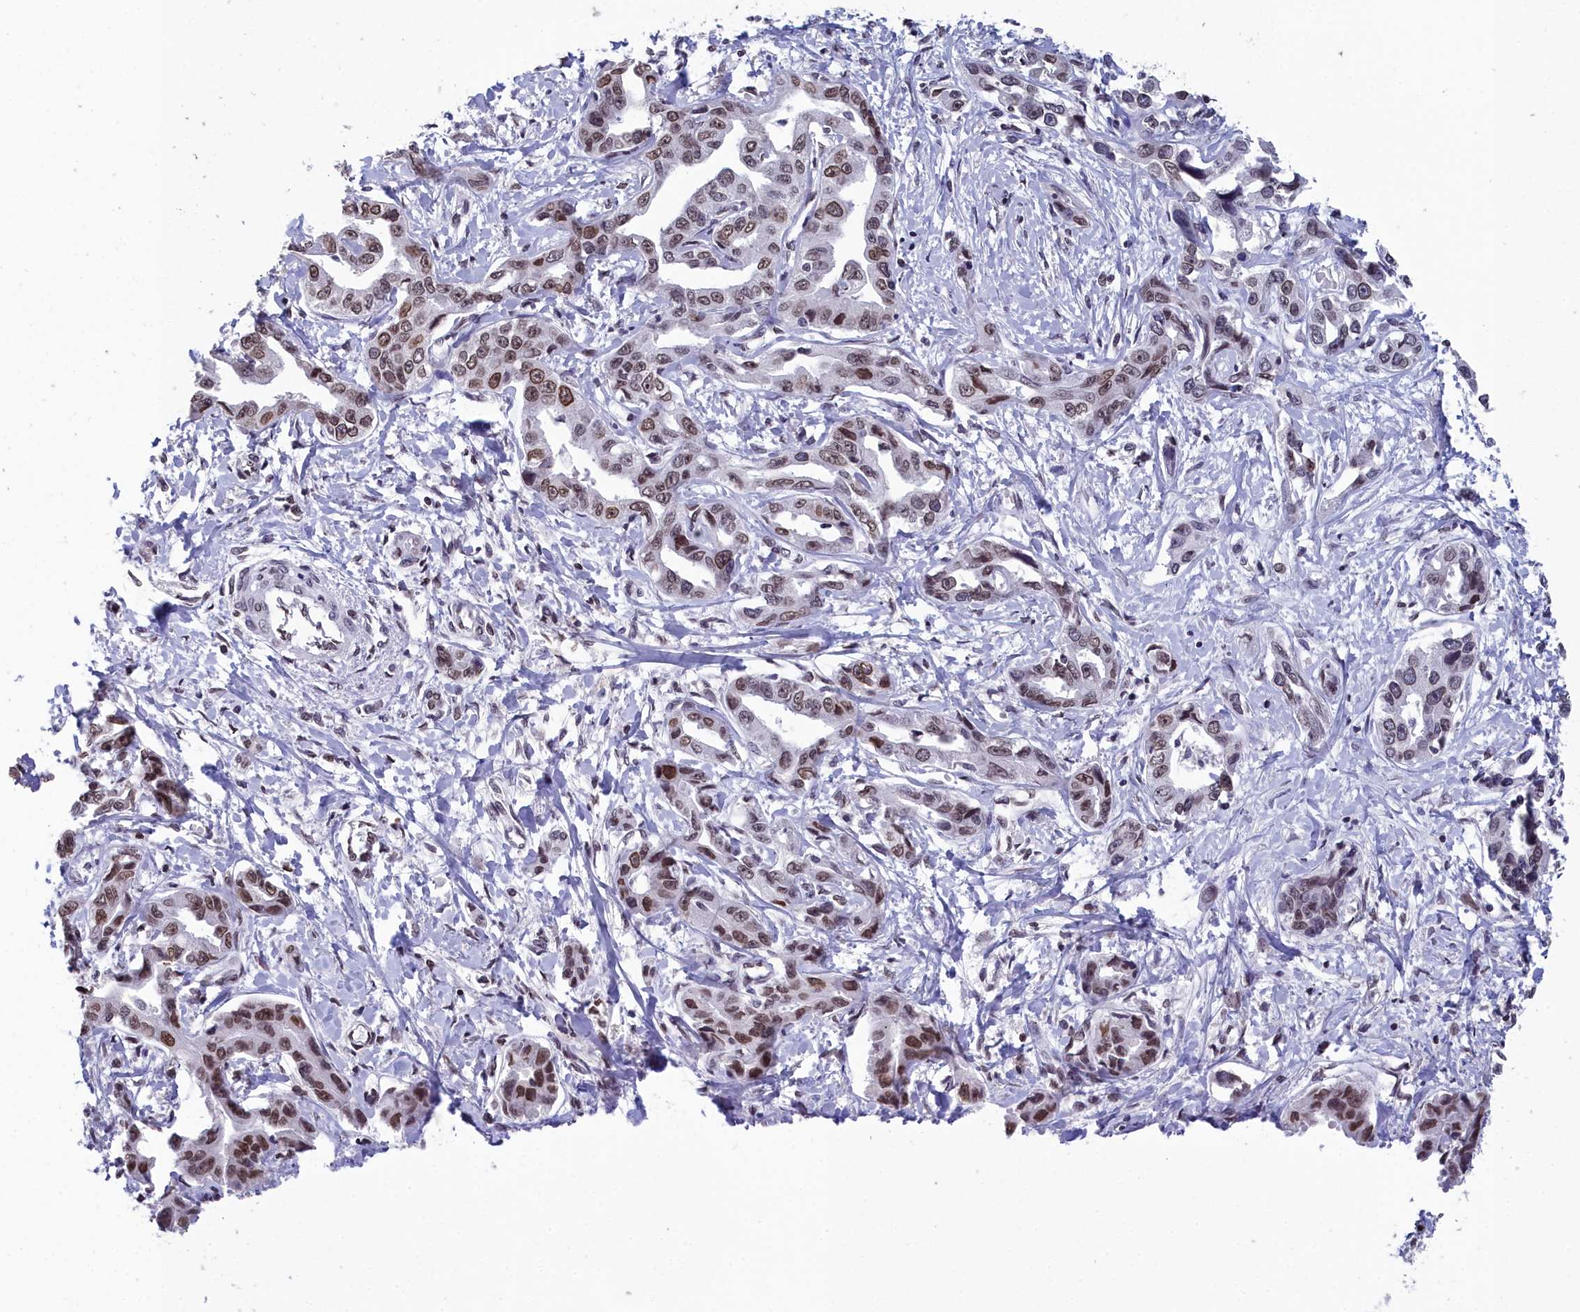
{"staining": {"intensity": "moderate", "quantity": ">75%", "location": "nuclear"}, "tissue": "liver cancer", "cell_type": "Tumor cells", "image_type": "cancer", "snomed": [{"axis": "morphology", "description": "Cholangiocarcinoma"}, {"axis": "topography", "description": "Liver"}], "caption": "IHC micrograph of neoplastic tissue: cholangiocarcinoma (liver) stained using immunohistochemistry demonstrates medium levels of moderate protein expression localized specifically in the nuclear of tumor cells, appearing as a nuclear brown color.", "gene": "CCDC97", "patient": {"sex": "male", "age": 59}}